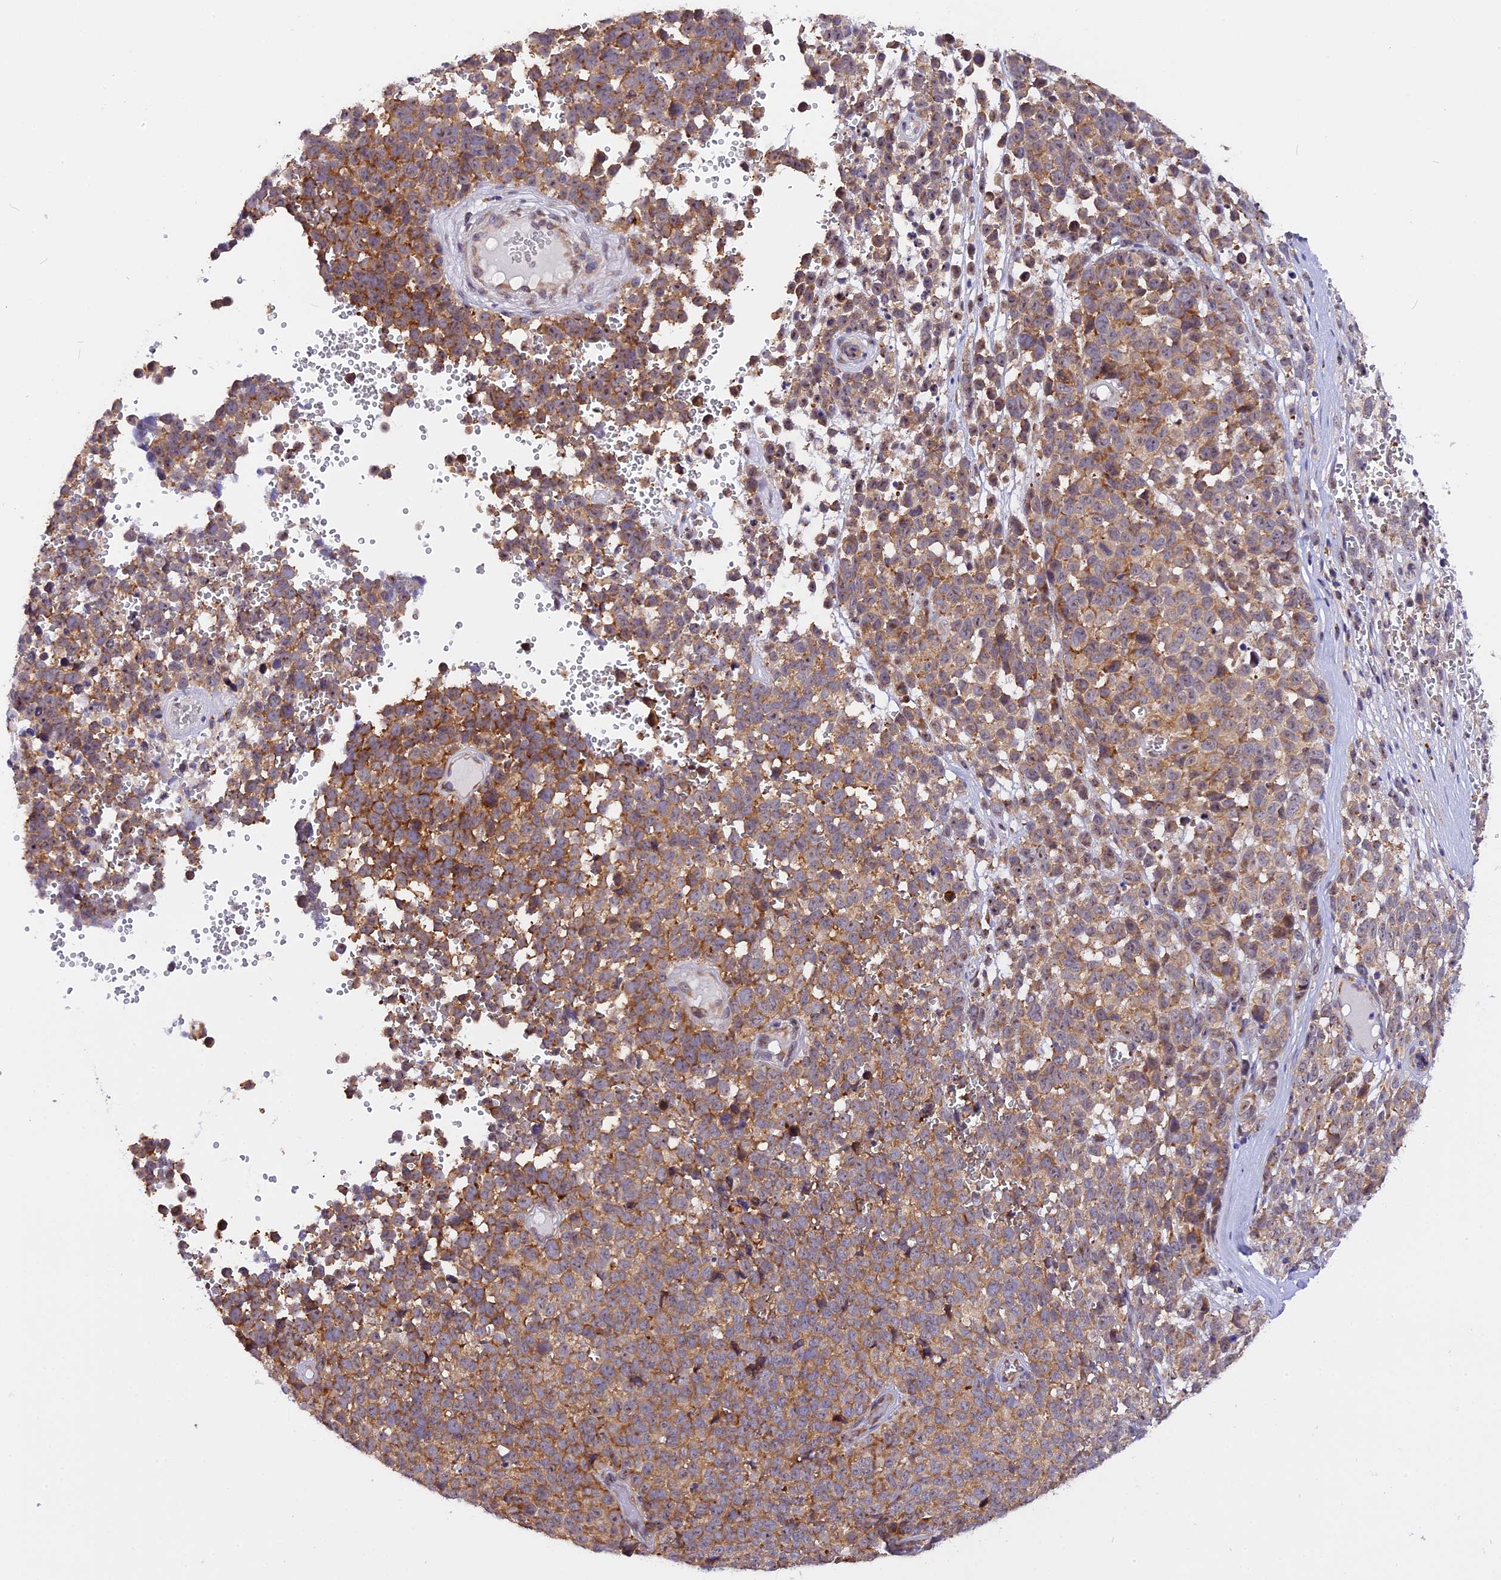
{"staining": {"intensity": "moderate", "quantity": ">75%", "location": "cytoplasmic/membranous"}, "tissue": "melanoma", "cell_type": "Tumor cells", "image_type": "cancer", "snomed": [{"axis": "morphology", "description": "Malignant melanoma, NOS"}, {"axis": "topography", "description": "Nose, NOS"}], "caption": "Melanoma stained with immunohistochemistry demonstrates moderate cytoplasmic/membranous staining in approximately >75% of tumor cells.", "gene": "GNPTAB", "patient": {"sex": "female", "age": 48}}